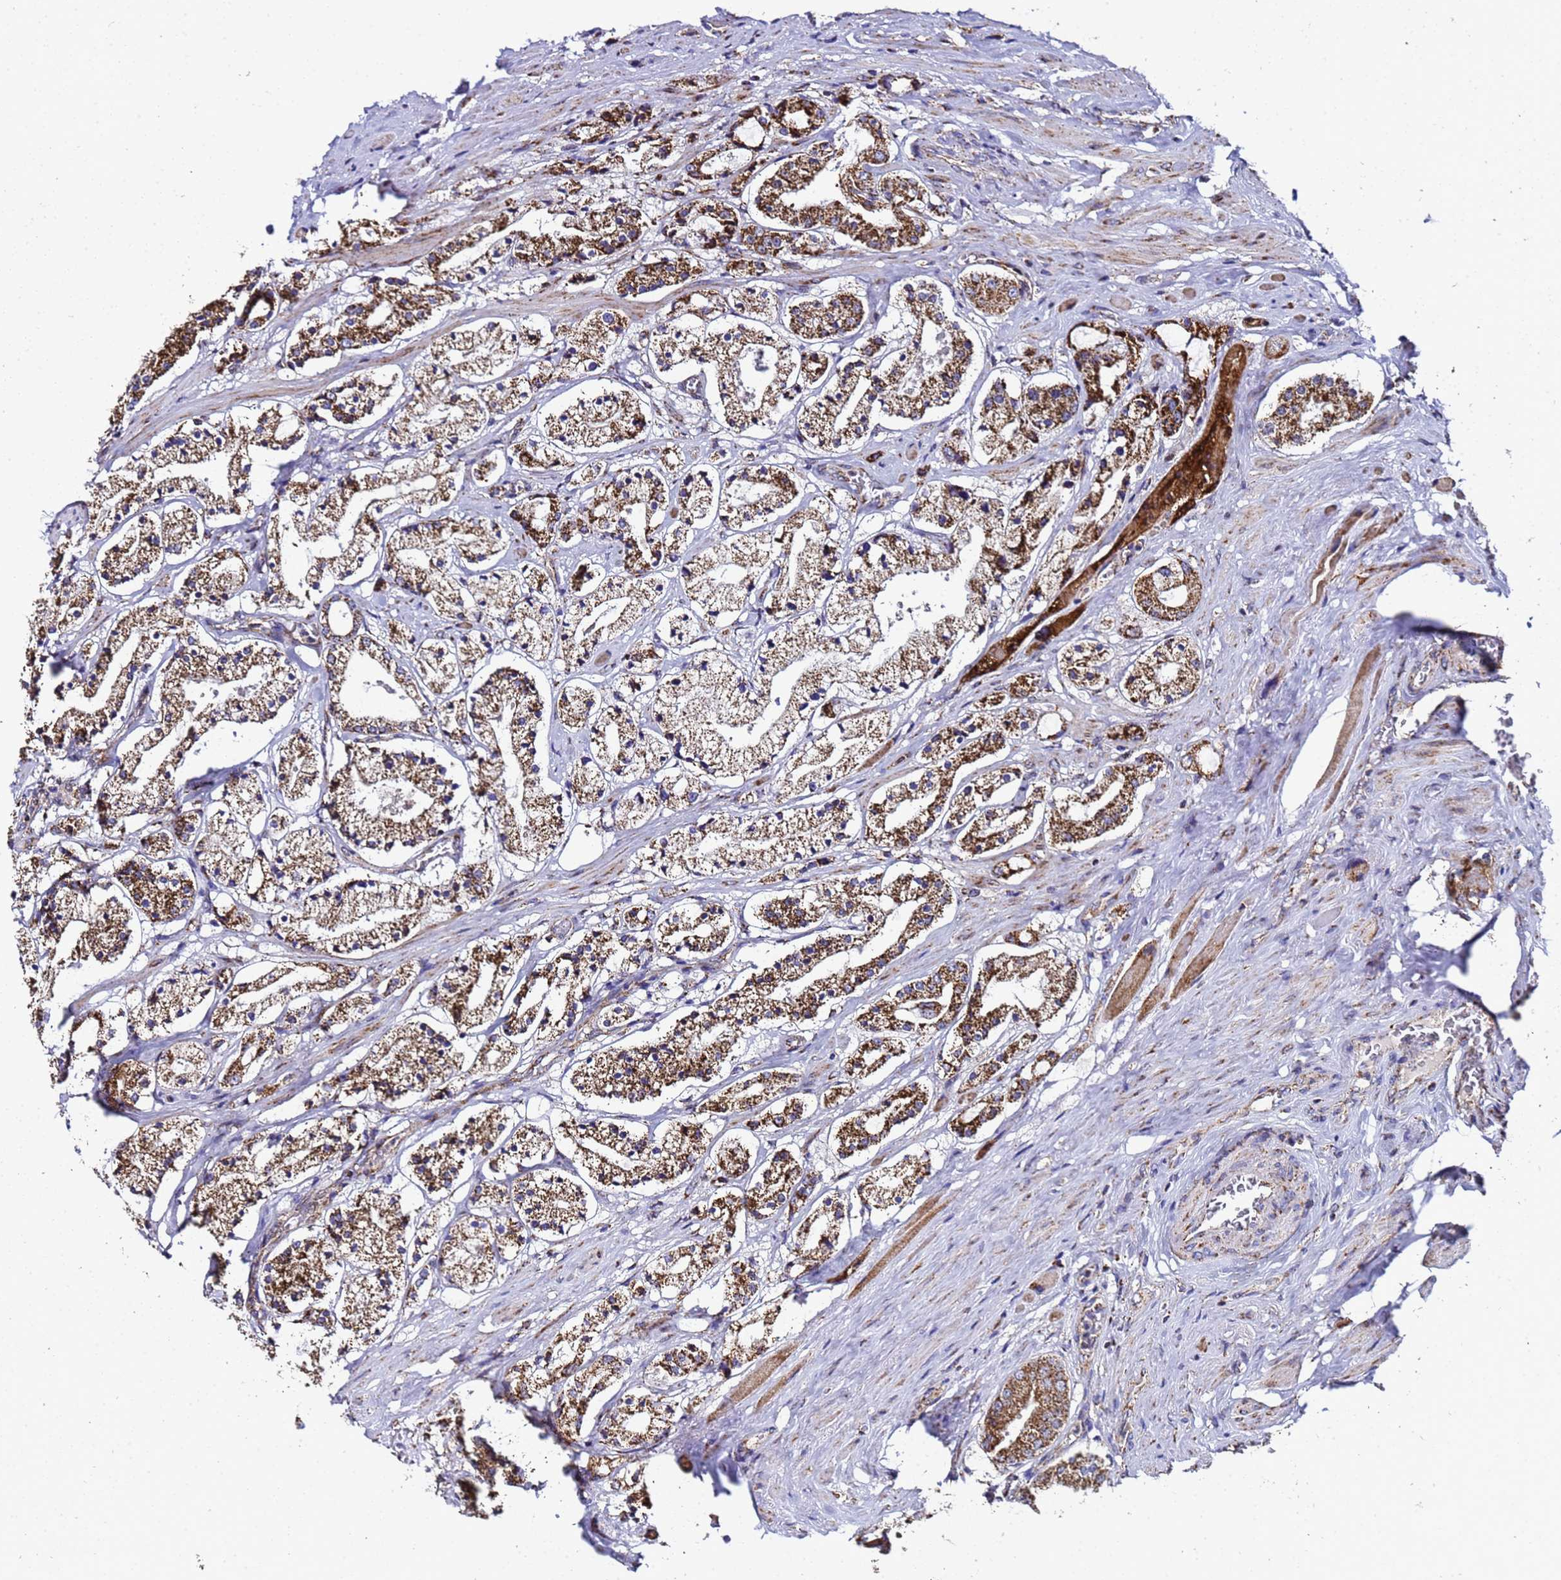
{"staining": {"intensity": "strong", "quantity": ">75%", "location": "cytoplasmic/membranous"}, "tissue": "prostate cancer", "cell_type": "Tumor cells", "image_type": "cancer", "snomed": [{"axis": "morphology", "description": "Adenocarcinoma, High grade"}, {"axis": "topography", "description": "Prostate"}], "caption": "A high-resolution micrograph shows IHC staining of prostate cancer (high-grade adenocarcinoma), which demonstrates strong cytoplasmic/membranous positivity in about >75% of tumor cells.", "gene": "MRPS12", "patient": {"sex": "male", "age": 64}}